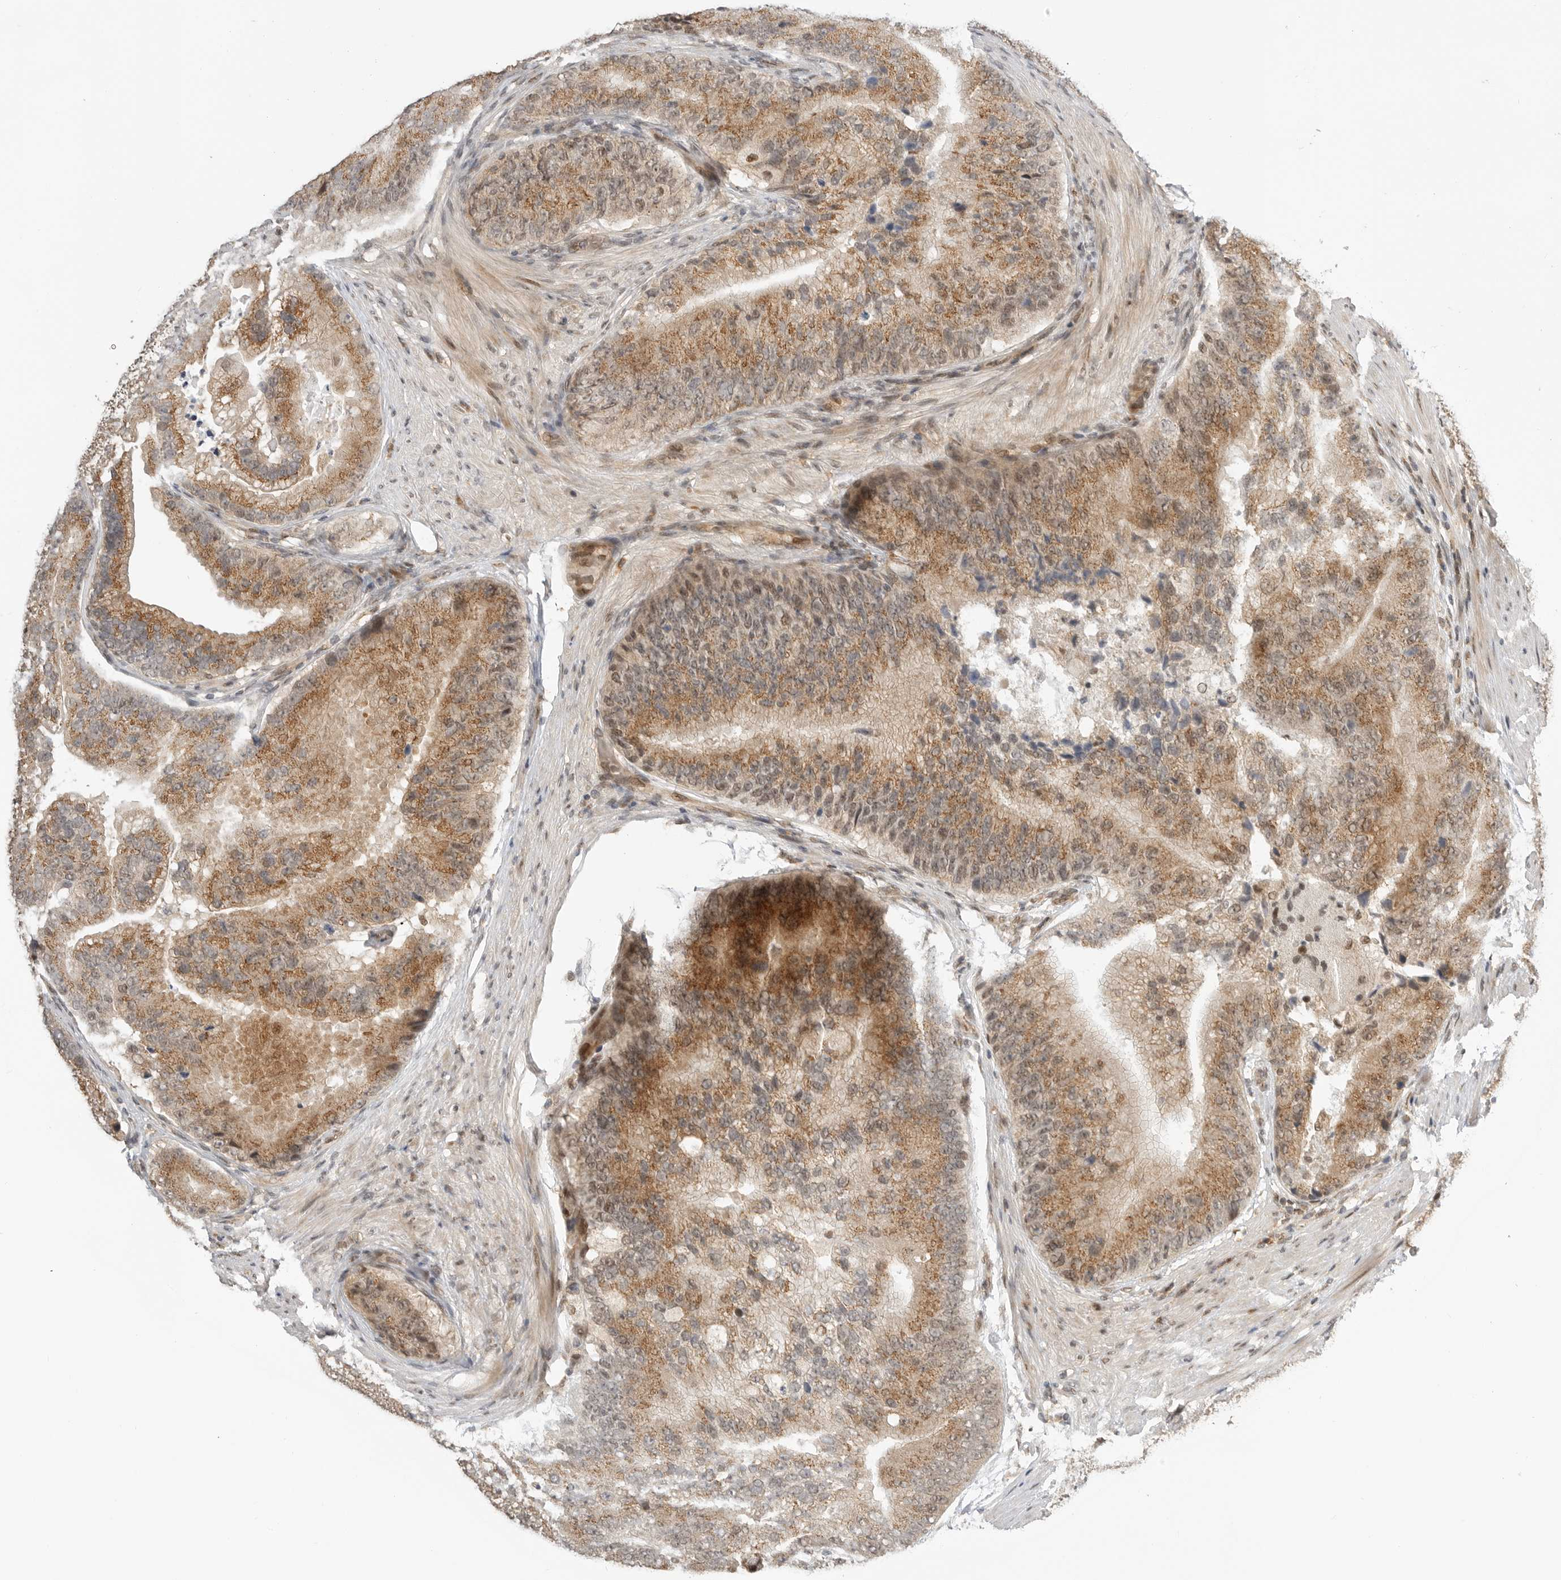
{"staining": {"intensity": "moderate", "quantity": ">75%", "location": "cytoplasmic/membranous"}, "tissue": "prostate cancer", "cell_type": "Tumor cells", "image_type": "cancer", "snomed": [{"axis": "morphology", "description": "Adenocarcinoma, High grade"}, {"axis": "topography", "description": "Prostate"}], "caption": "High-power microscopy captured an IHC histopathology image of prostate high-grade adenocarcinoma, revealing moderate cytoplasmic/membranous staining in about >75% of tumor cells.", "gene": "ALKAL1", "patient": {"sex": "male", "age": 70}}